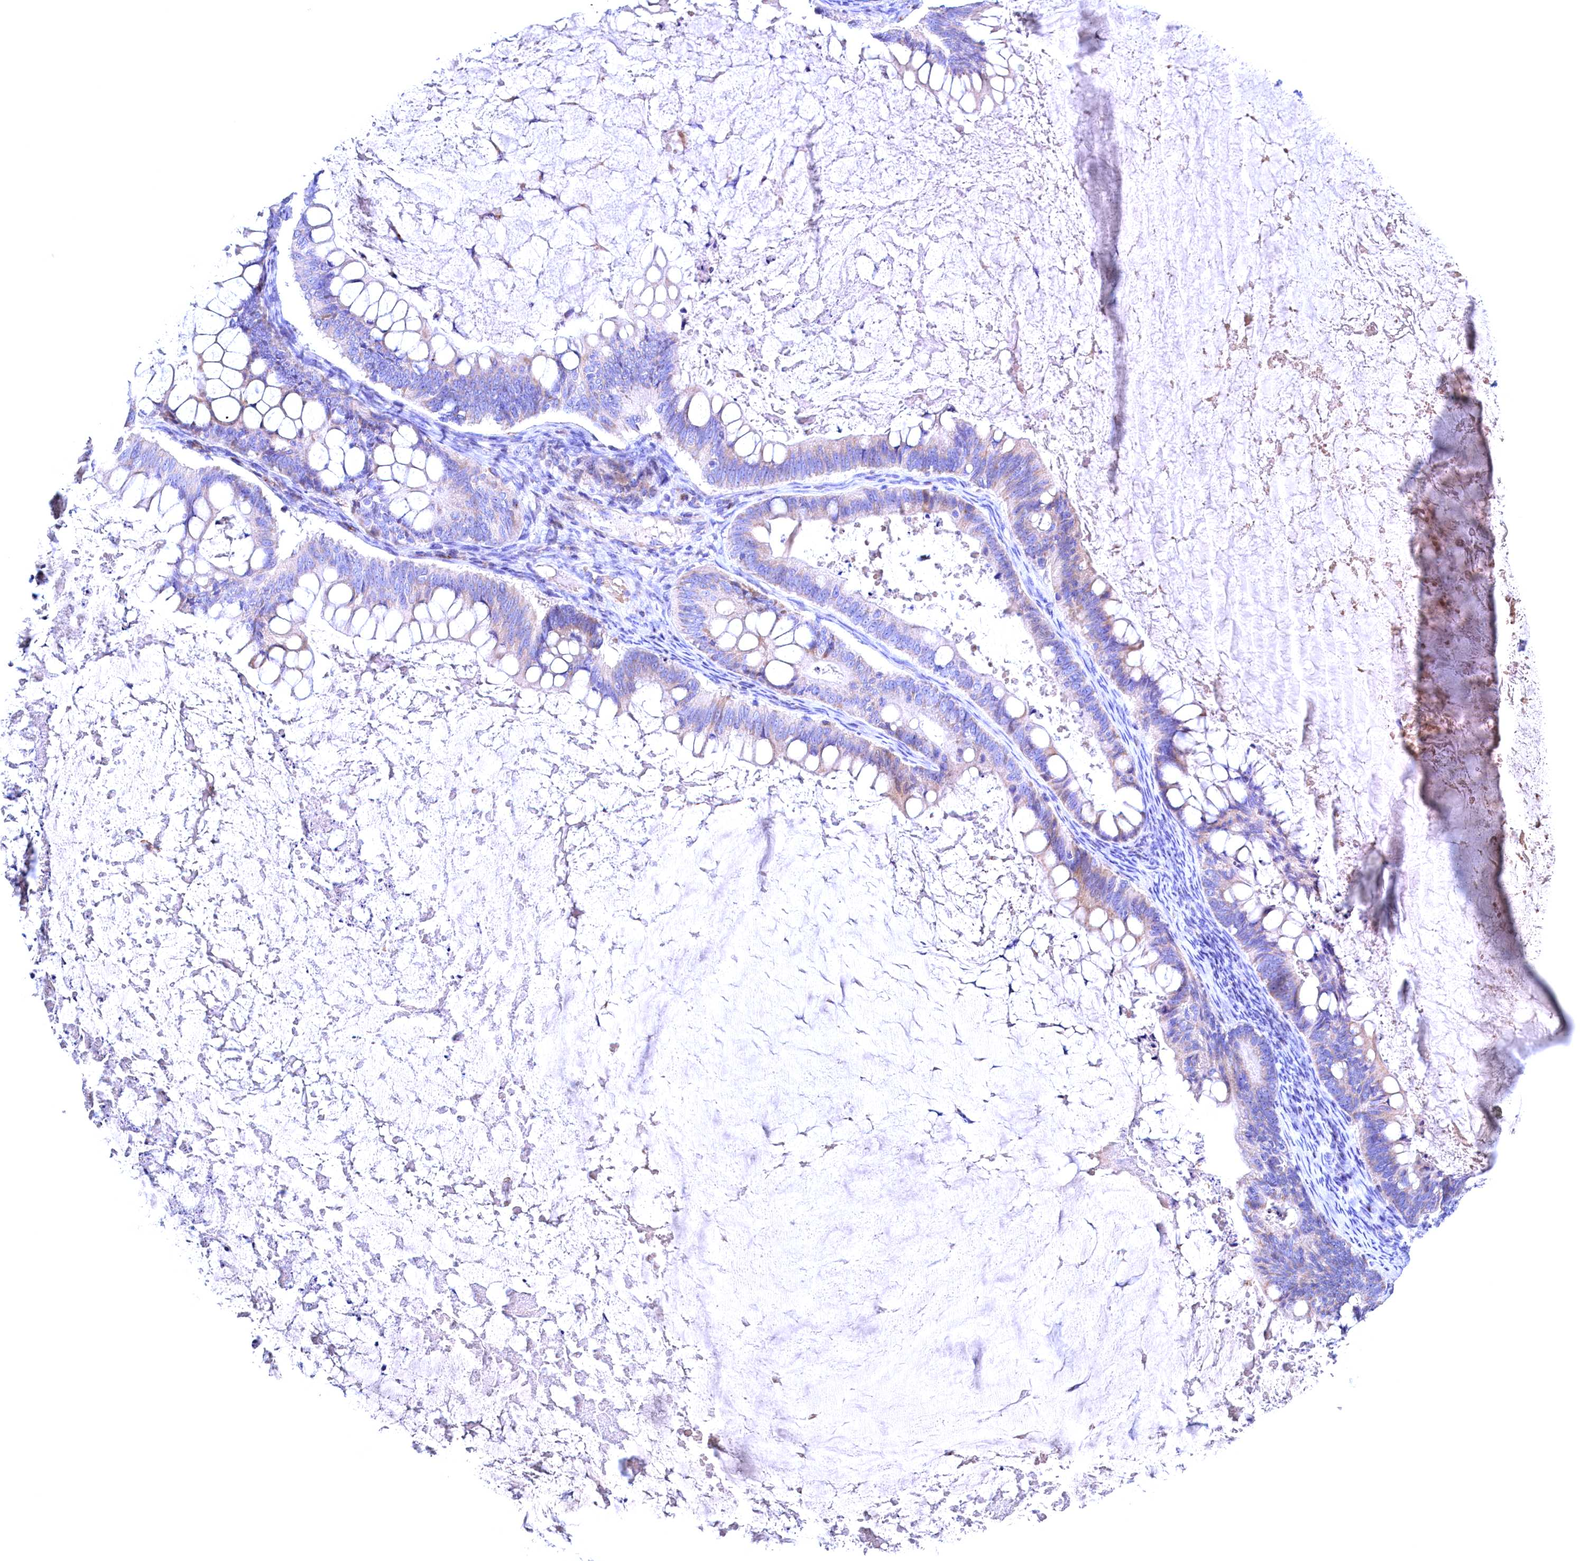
{"staining": {"intensity": "weak", "quantity": "<25%", "location": "cytoplasmic/membranous"}, "tissue": "ovarian cancer", "cell_type": "Tumor cells", "image_type": "cancer", "snomed": [{"axis": "morphology", "description": "Cystadenocarcinoma, mucinous, NOS"}, {"axis": "topography", "description": "Ovary"}], "caption": "DAB (3,3'-diaminobenzidine) immunohistochemical staining of human ovarian cancer (mucinous cystadenocarcinoma) reveals no significant expression in tumor cells.", "gene": "GPR108", "patient": {"sex": "female", "age": 61}}